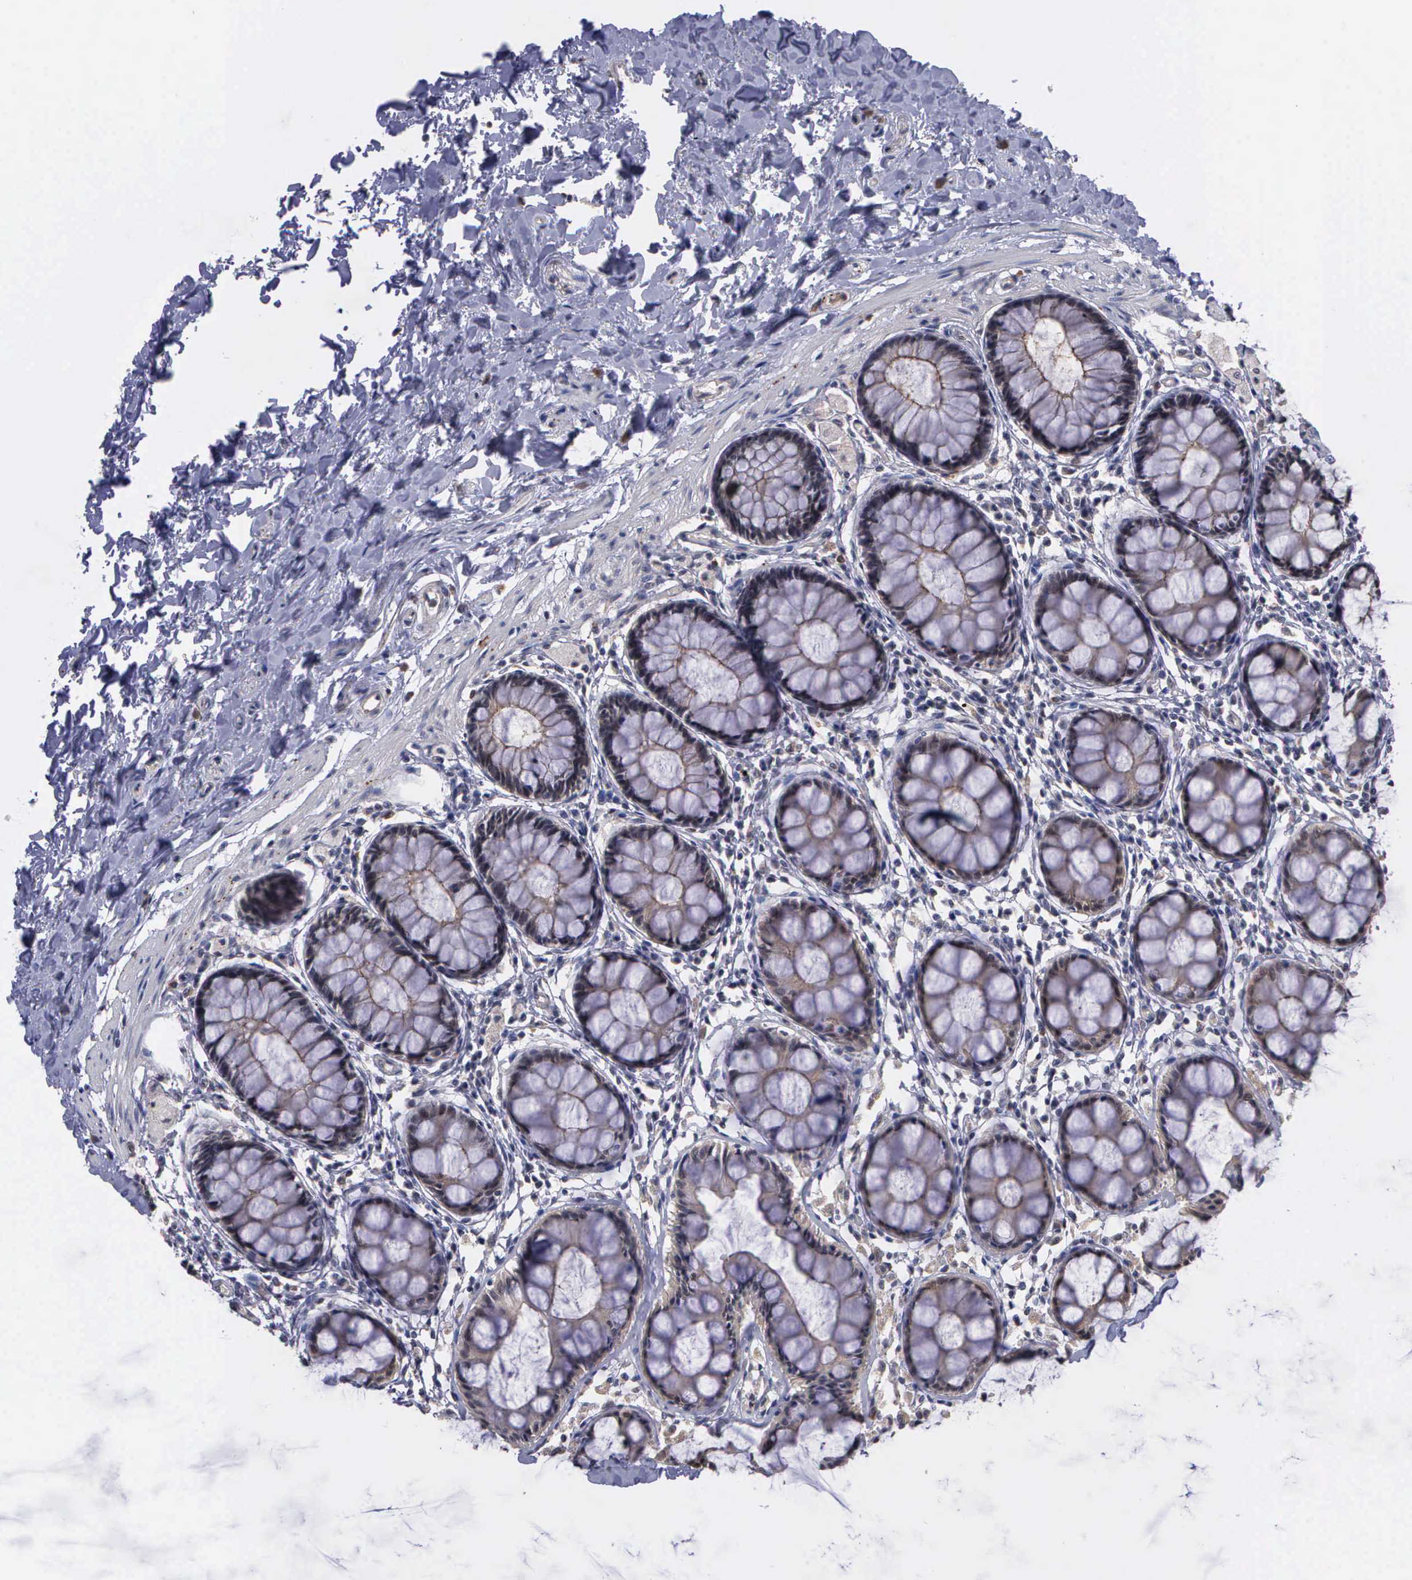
{"staining": {"intensity": "weak", "quantity": ">75%", "location": "cytoplasmic/membranous,nuclear"}, "tissue": "rectum", "cell_type": "Glandular cells", "image_type": "normal", "snomed": [{"axis": "morphology", "description": "Normal tissue, NOS"}, {"axis": "topography", "description": "Rectum"}], "caption": "Weak cytoplasmic/membranous,nuclear staining is appreciated in about >75% of glandular cells in normal rectum. (DAB IHC, brown staining for protein, blue staining for nuclei).", "gene": "MAP3K9", "patient": {"sex": "male", "age": 86}}